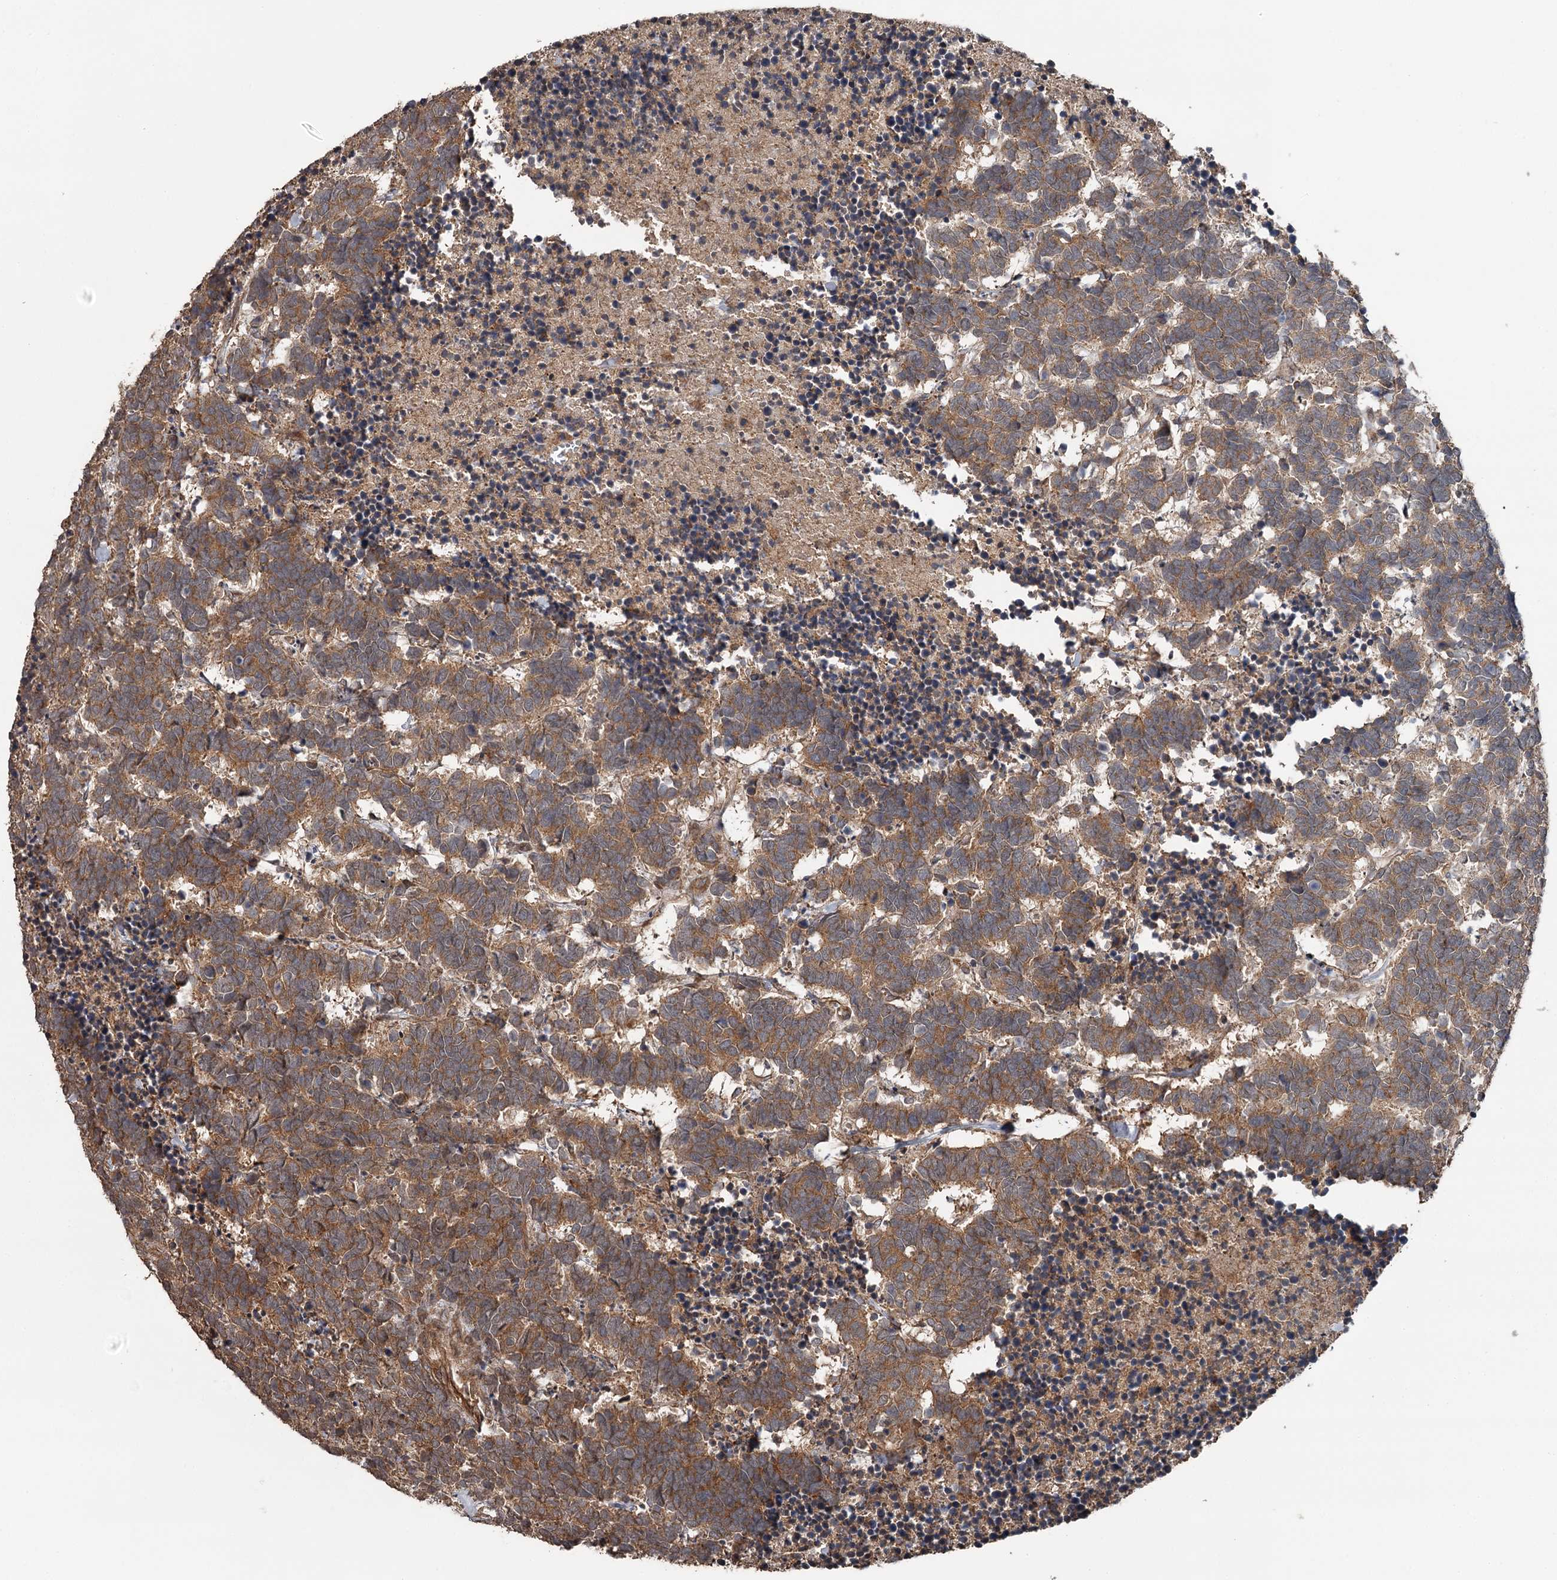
{"staining": {"intensity": "moderate", "quantity": ">75%", "location": "cytoplasmic/membranous"}, "tissue": "carcinoid", "cell_type": "Tumor cells", "image_type": "cancer", "snomed": [{"axis": "morphology", "description": "Carcinoma, NOS"}, {"axis": "morphology", "description": "Carcinoid, malignant, NOS"}, {"axis": "topography", "description": "Urinary bladder"}], "caption": "Moderate cytoplasmic/membranous expression for a protein is identified in about >75% of tumor cells of carcinoid using immunohistochemistry (IHC).", "gene": "RAB21", "patient": {"sex": "male", "age": 57}}